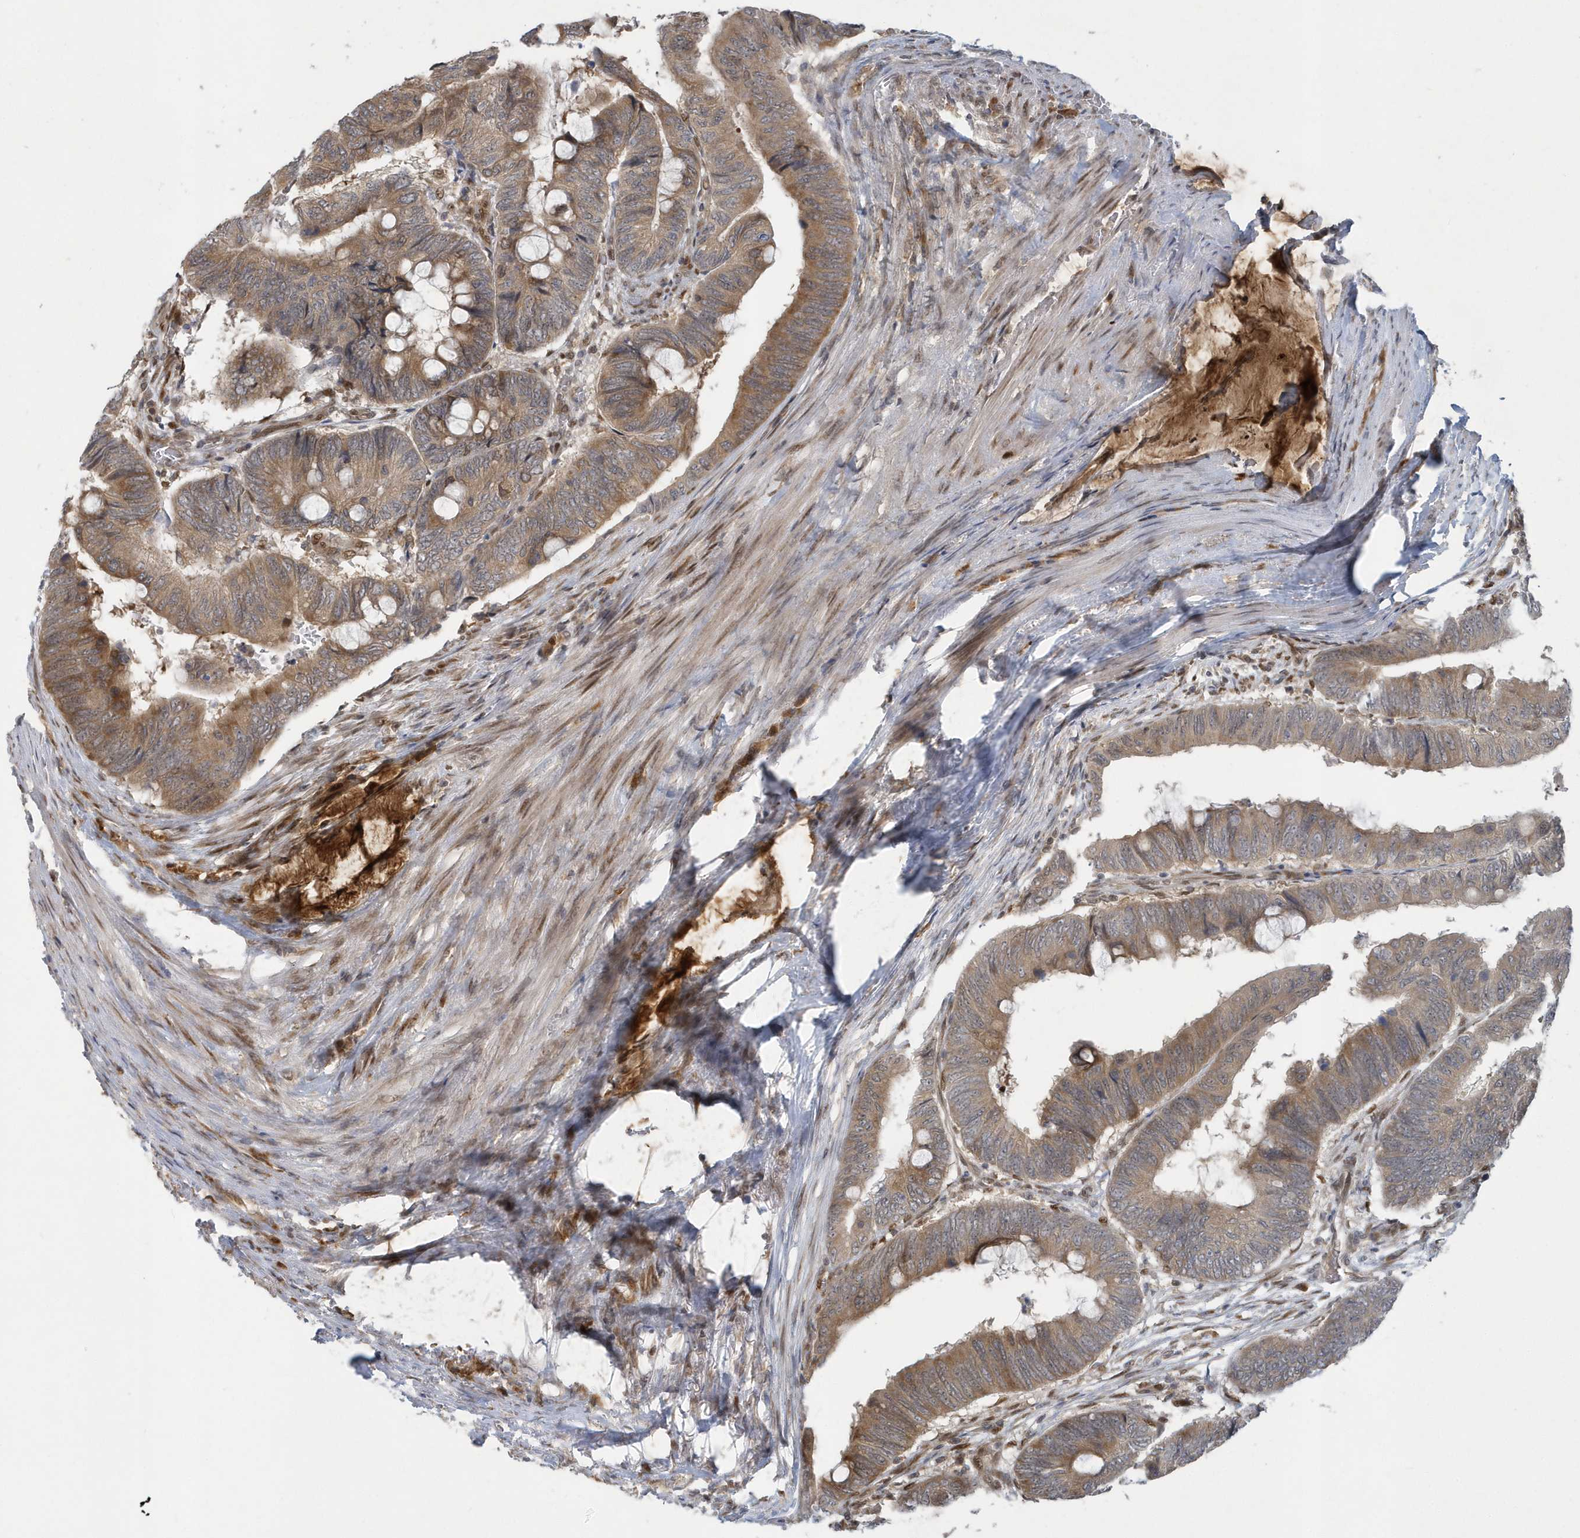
{"staining": {"intensity": "moderate", "quantity": "25%-75%", "location": "cytoplasmic/membranous"}, "tissue": "colorectal cancer", "cell_type": "Tumor cells", "image_type": "cancer", "snomed": [{"axis": "morphology", "description": "Normal tissue, NOS"}, {"axis": "morphology", "description": "Adenocarcinoma, NOS"}, {"axis": "topography", "description": "Rectum"}, {"axis": "topography", "description": "Peripheral nerve tissue"}], "caption": "Immunohistochemistry (IHC) photomicrograph of adenocarcinoma (colorectal) stained for a protein (brown), which exhibits medium levels of moderate cytoplasmic/membranous positivity in approximately 25%-75% of tumor cells.", "gene": "ATG4A", "patient": {"sex": "male", "age": 92}}